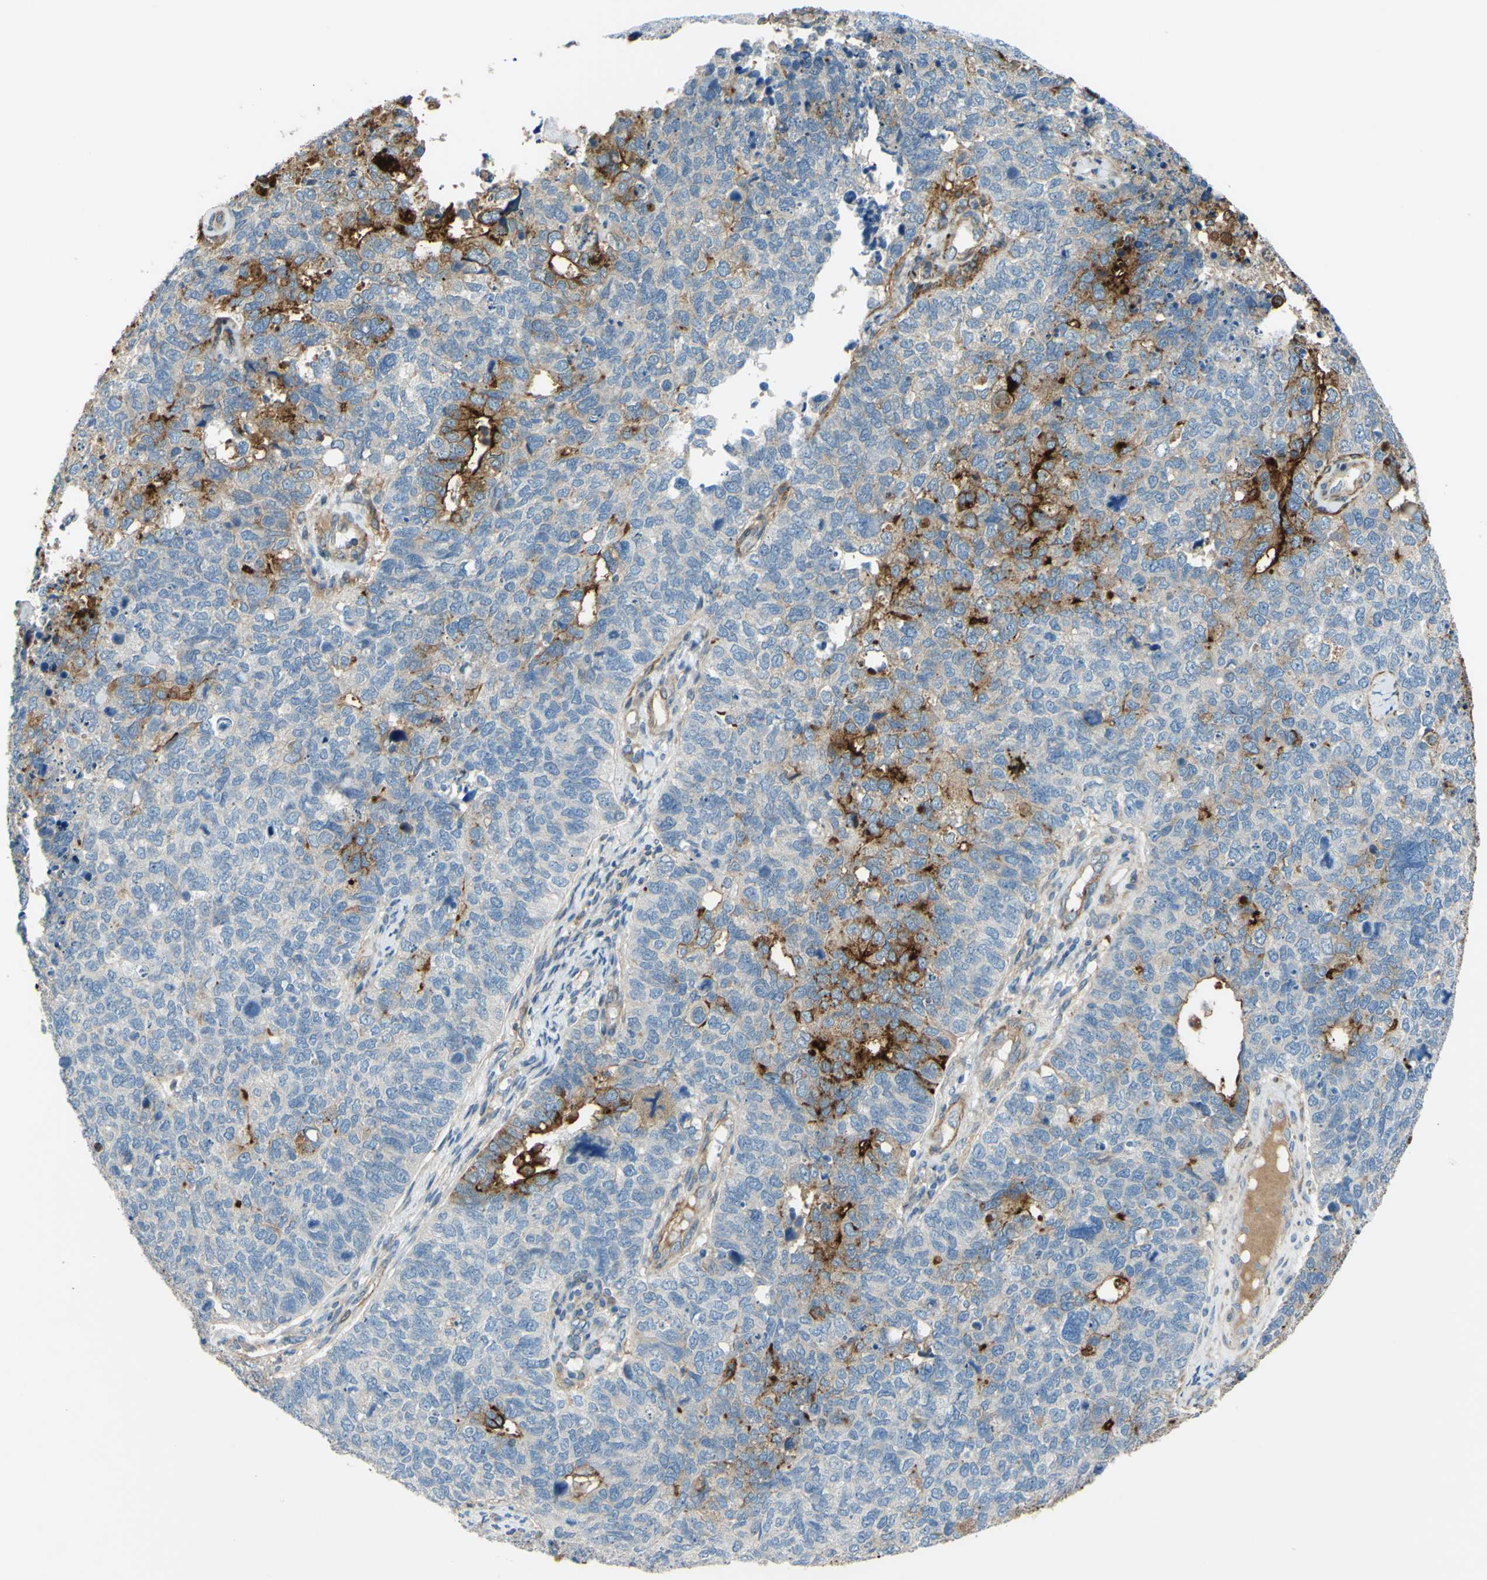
{"staining": {"intensity": "strong", "quantity": "<25%", "location": "cytoplasmic/membranous"}, "tissue": "cervical cancer", "cell_type": "Tumor cells", "image_type": "cancer", "snomed": [{"axis": "morphology", "description": "Squamous cell carcinoma, NOS"}, {"axis": "topography", "description": "Cervix"}], "caption": "Protein staining of cervical squamous cell carcinoma tissue exhibits strong cytoplasmic/membranous staining in approximately <25% of tumor cells.", "gene": "ARHGAP1", "patient": {"sex": "female", "age": 63}}